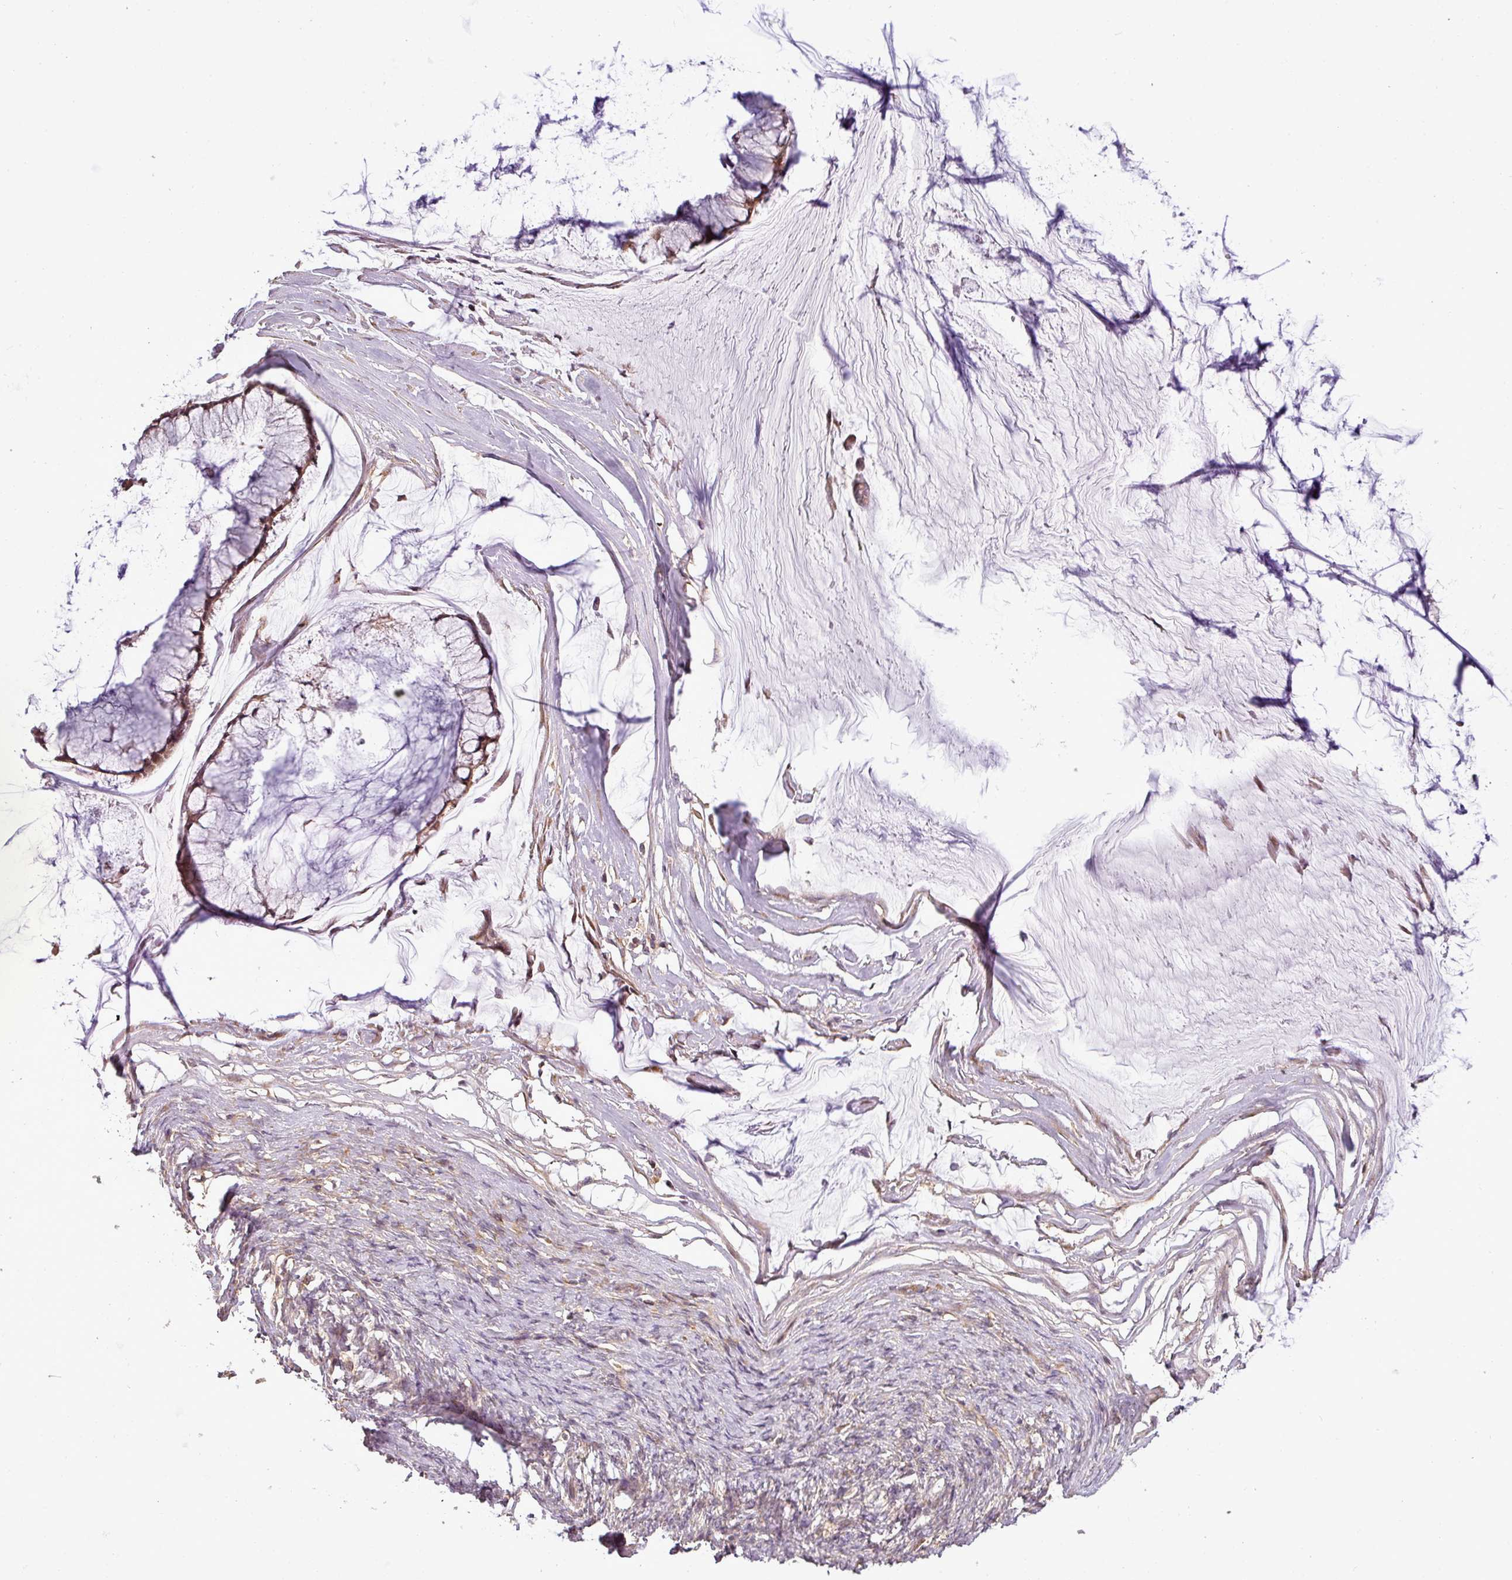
{"staining": {"intensity": "moderate", "quantity": ">75%", "location": "cytoplasmic/membranous"}, "tissue": "ovarian cancer", "cell_type": "Tumor cells", "image_type": "cancer", "snomed": [{"axis": "morphology", "description": "Cystadenocarcinoma, mucinous, NOS"}, {"axis": "topography", "description": "Ovary"}], "caption": "Tumor cells demonstrate moderate cytoplasmic/membranous positivity in about >75% of cells in ovarian mucinous cystadenocarcinoma.", "gene": "FAIM", "patient": {"sex": "female", "age": 42}}